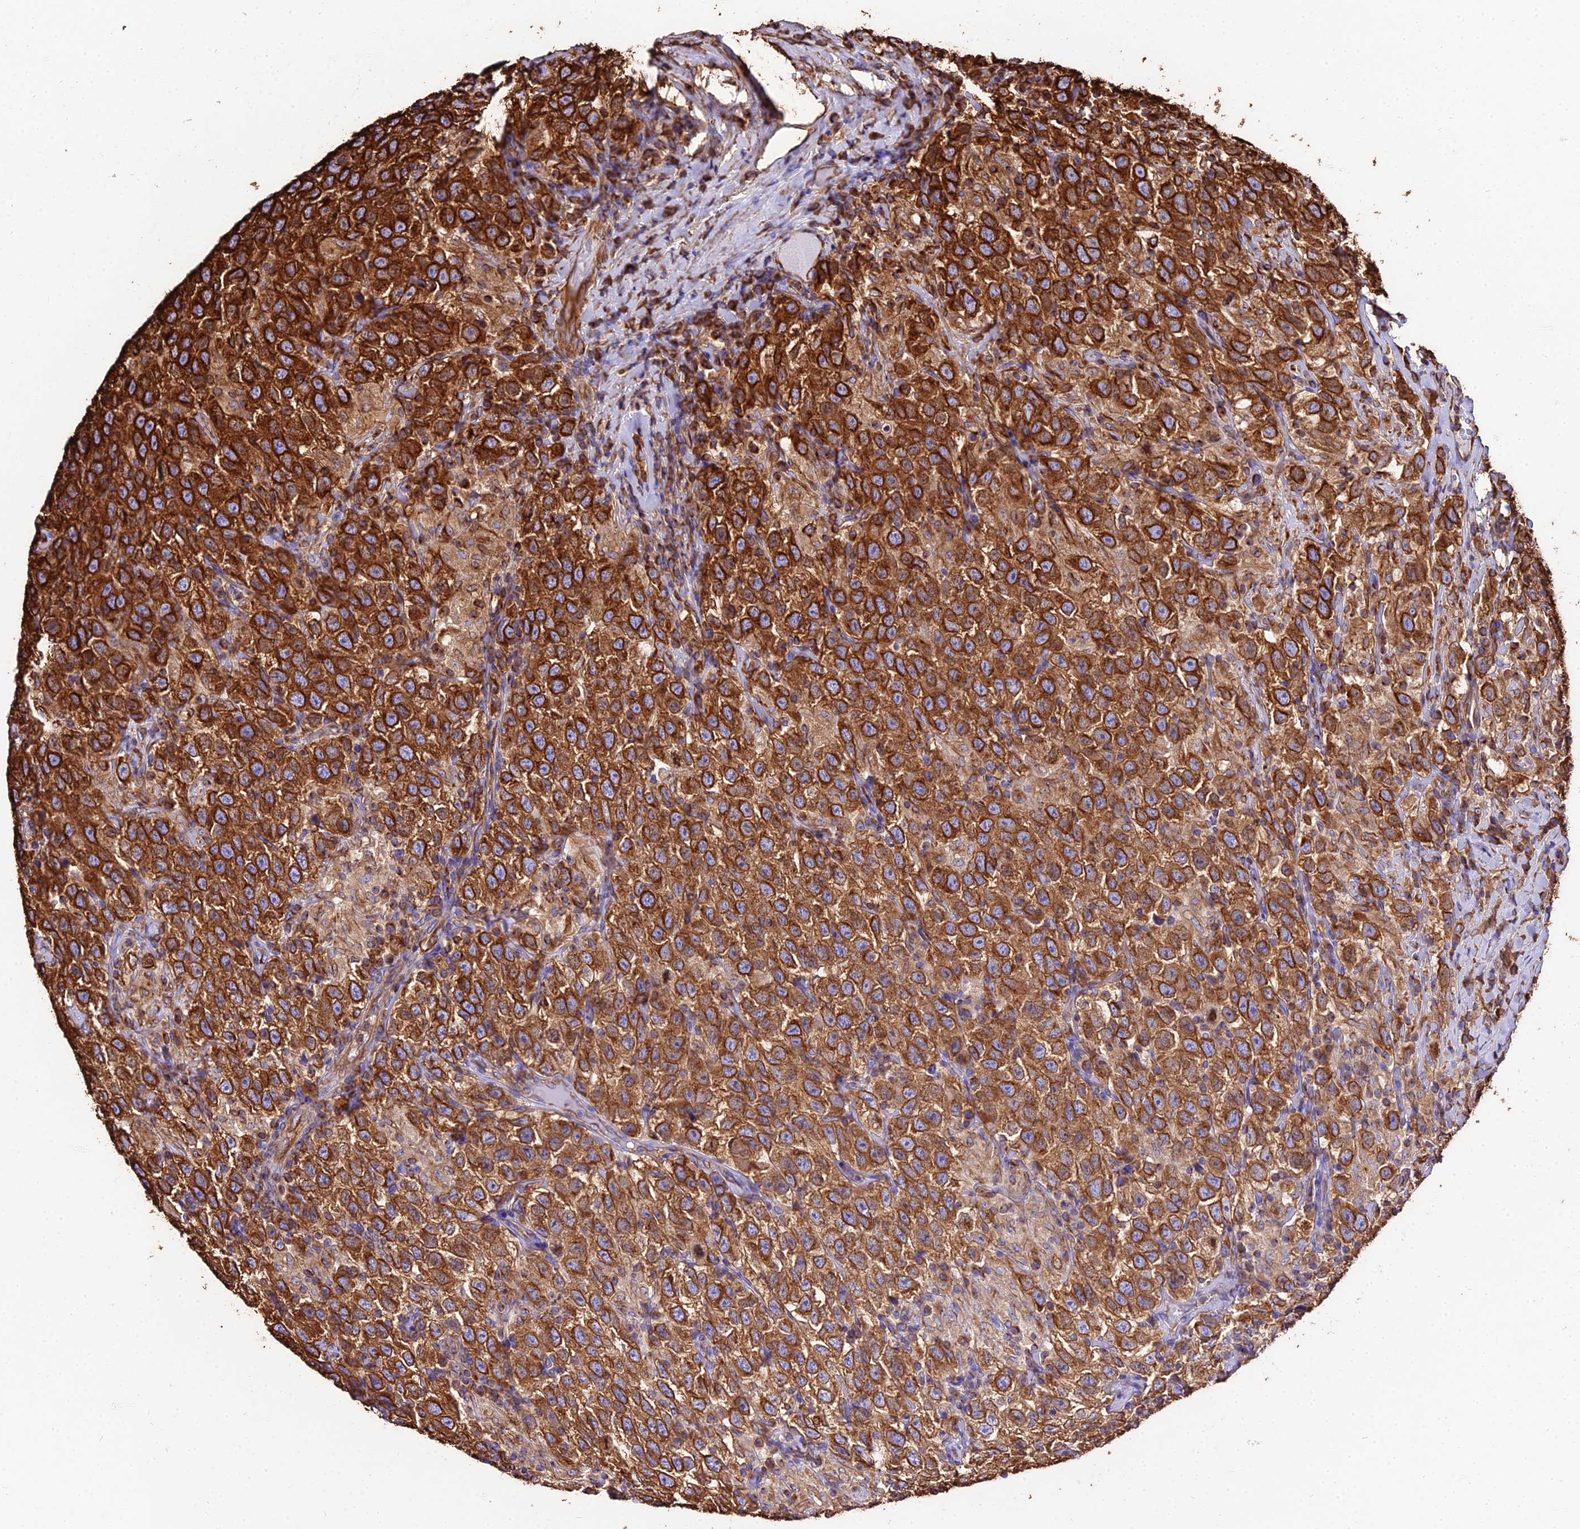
{"staining": {"intensity": "strong", "quantity": ">75%", "location": "cytoplasmic/membranous"}, "tissue": "testis cancer", "cell_type": "Tumor cells", "image_type": "cancer", "snomed": [{"axis": "morphology", "description": "Seminoma, NOS"}, {"axis": "topography", "description": "Testis"}], "caption": "Seminoma (testis) stained for a protein demonstrates strong cytoplasmic/membranous positivity in tumor cells. The staining is performed using DAB (3,3'-diaminobenzidine) brown chromogen to label protein expression. The nuclei are counter-stained blue using hematoxylin.", "gene": "TUBA3D", "patient": {"sex": "male", "age": 41}}